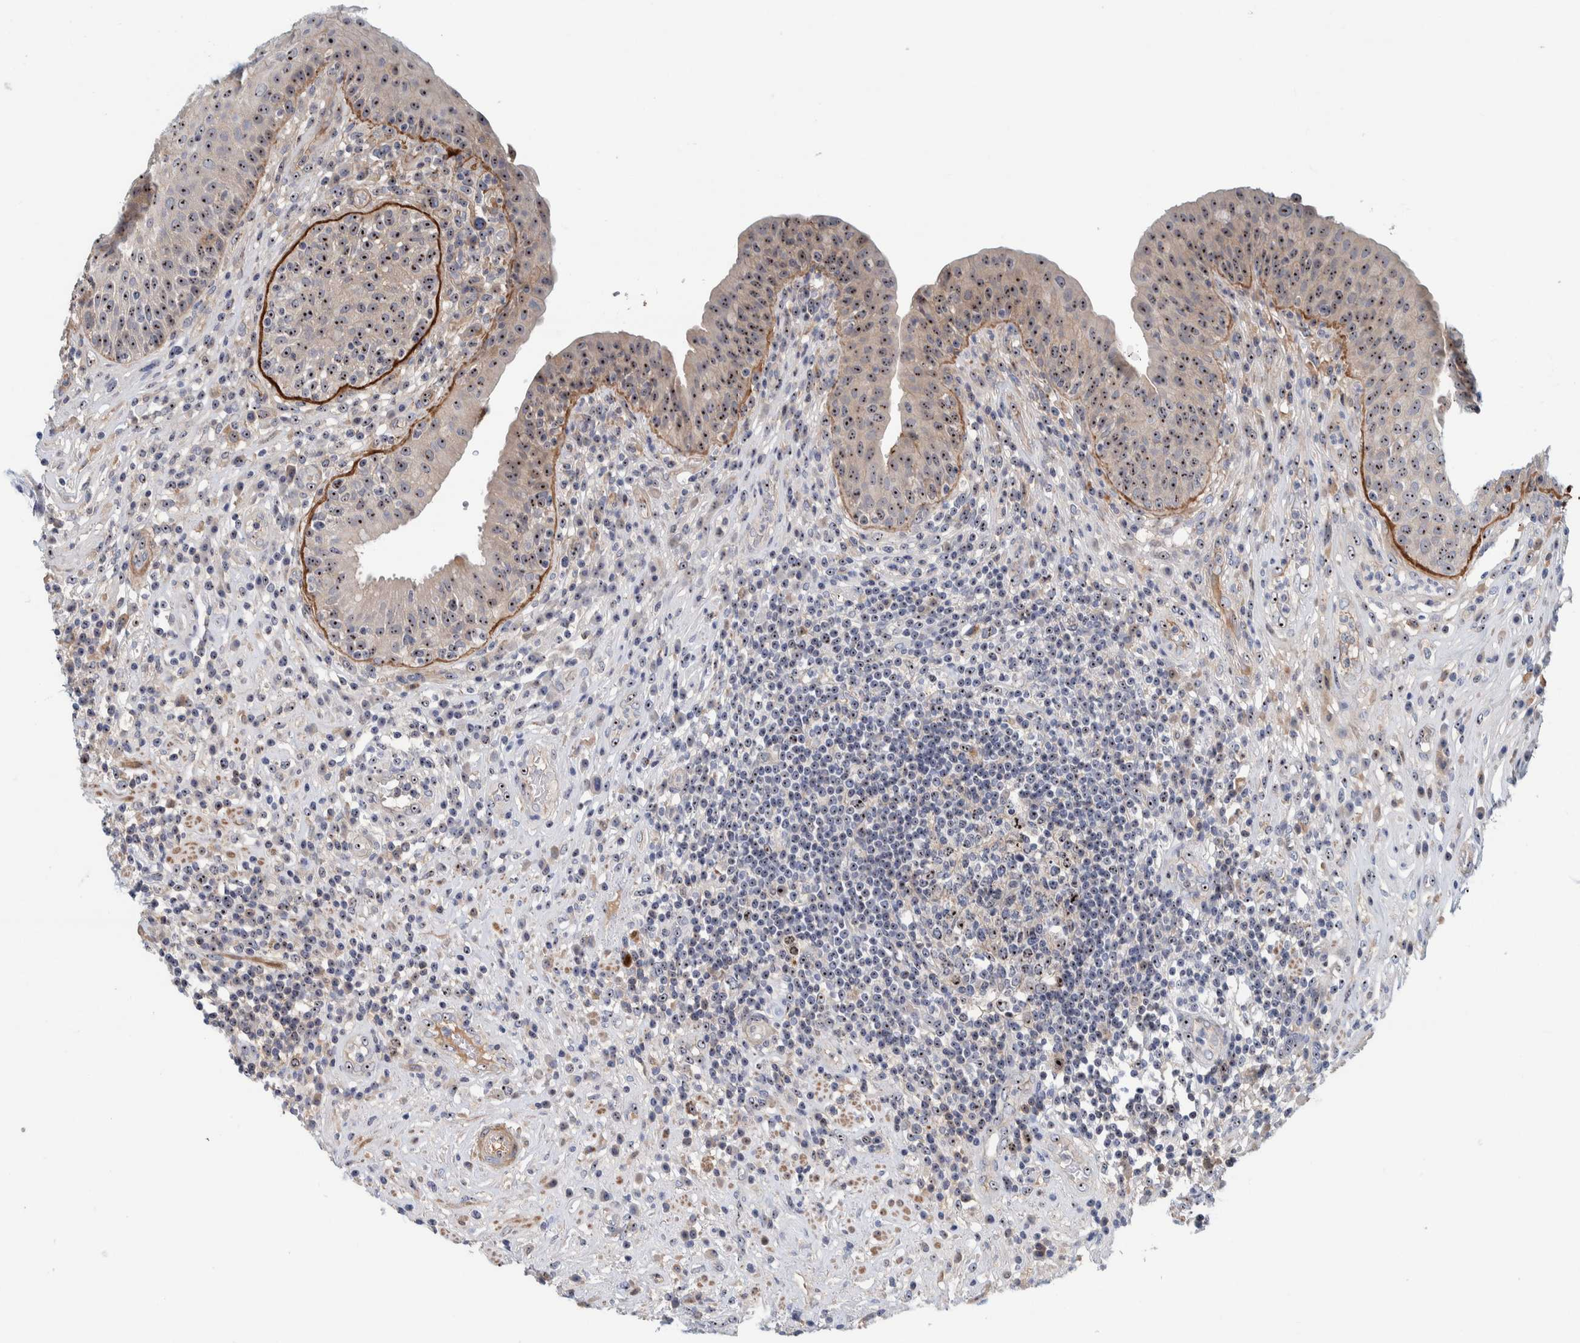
{"staining": {"intensity": "strong", "quantity": ">75%", "location": "nuclear"}, "tissue": "urinary bladder", "cell_type": "Urothelial cells", "image_type": "normal", "snomed": [{"axis": "morphology", "description": "Normal tissue, NOS"}, {"axis": "topography", "description": "Urinary bladder"}], "caption": "The micrograph reveals staining of benign urinary bladder, revealing strong nuclear protein staining (brown color) within urothelial cells.", "gene": "NOL11", "patient": {"sex": "female", "age": 62}}